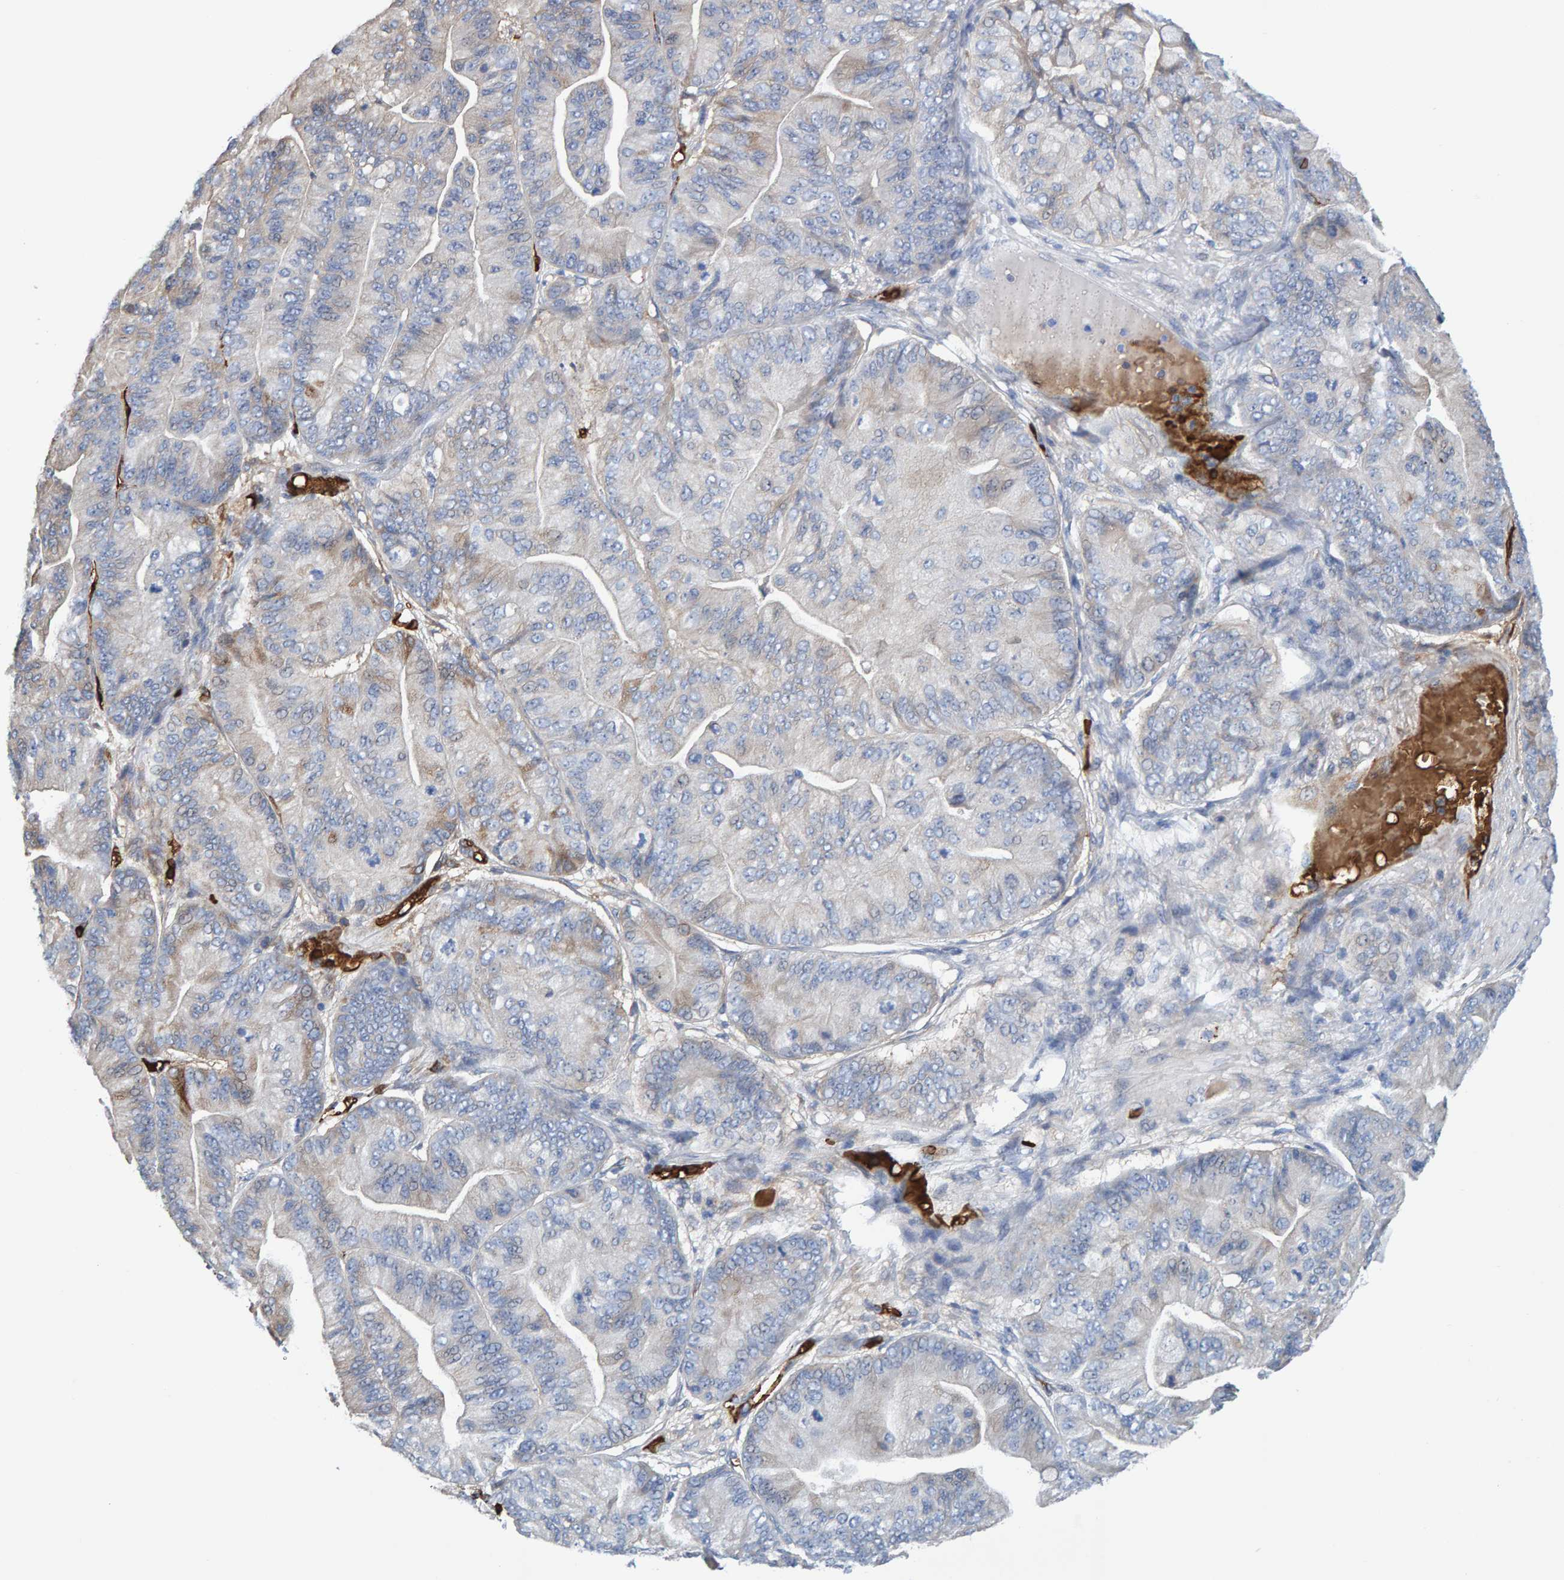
{"staining": {"intensity": "weak", "quantity": ">75%", "location": "cytoplasmic/membranous"}, "tissue": "ovarian cancer", "cell_type": "Tumor cells", "image_type": "cancer", "snomed": [{"axis": "morphology", "description": "Cystadenocarcinoma, mucinous, NOS"}, {"axis": "topography", "description": "Ovary"}], "caption": "High-magnification brightfield microscopy of ovarian cancer (mucinous cystadenocarcinoma) stained with DAB (brown) and counterstained with hematoxylin (blue). tumor cells exhibit weak cytoplasmic/membranous expression is seen in about>75% of cells. (brown staining indicates protein expression, while blue staining denotes nuclei).", "gene": "VPS9D1", "patient": {"sex": "female", "age": 61}}